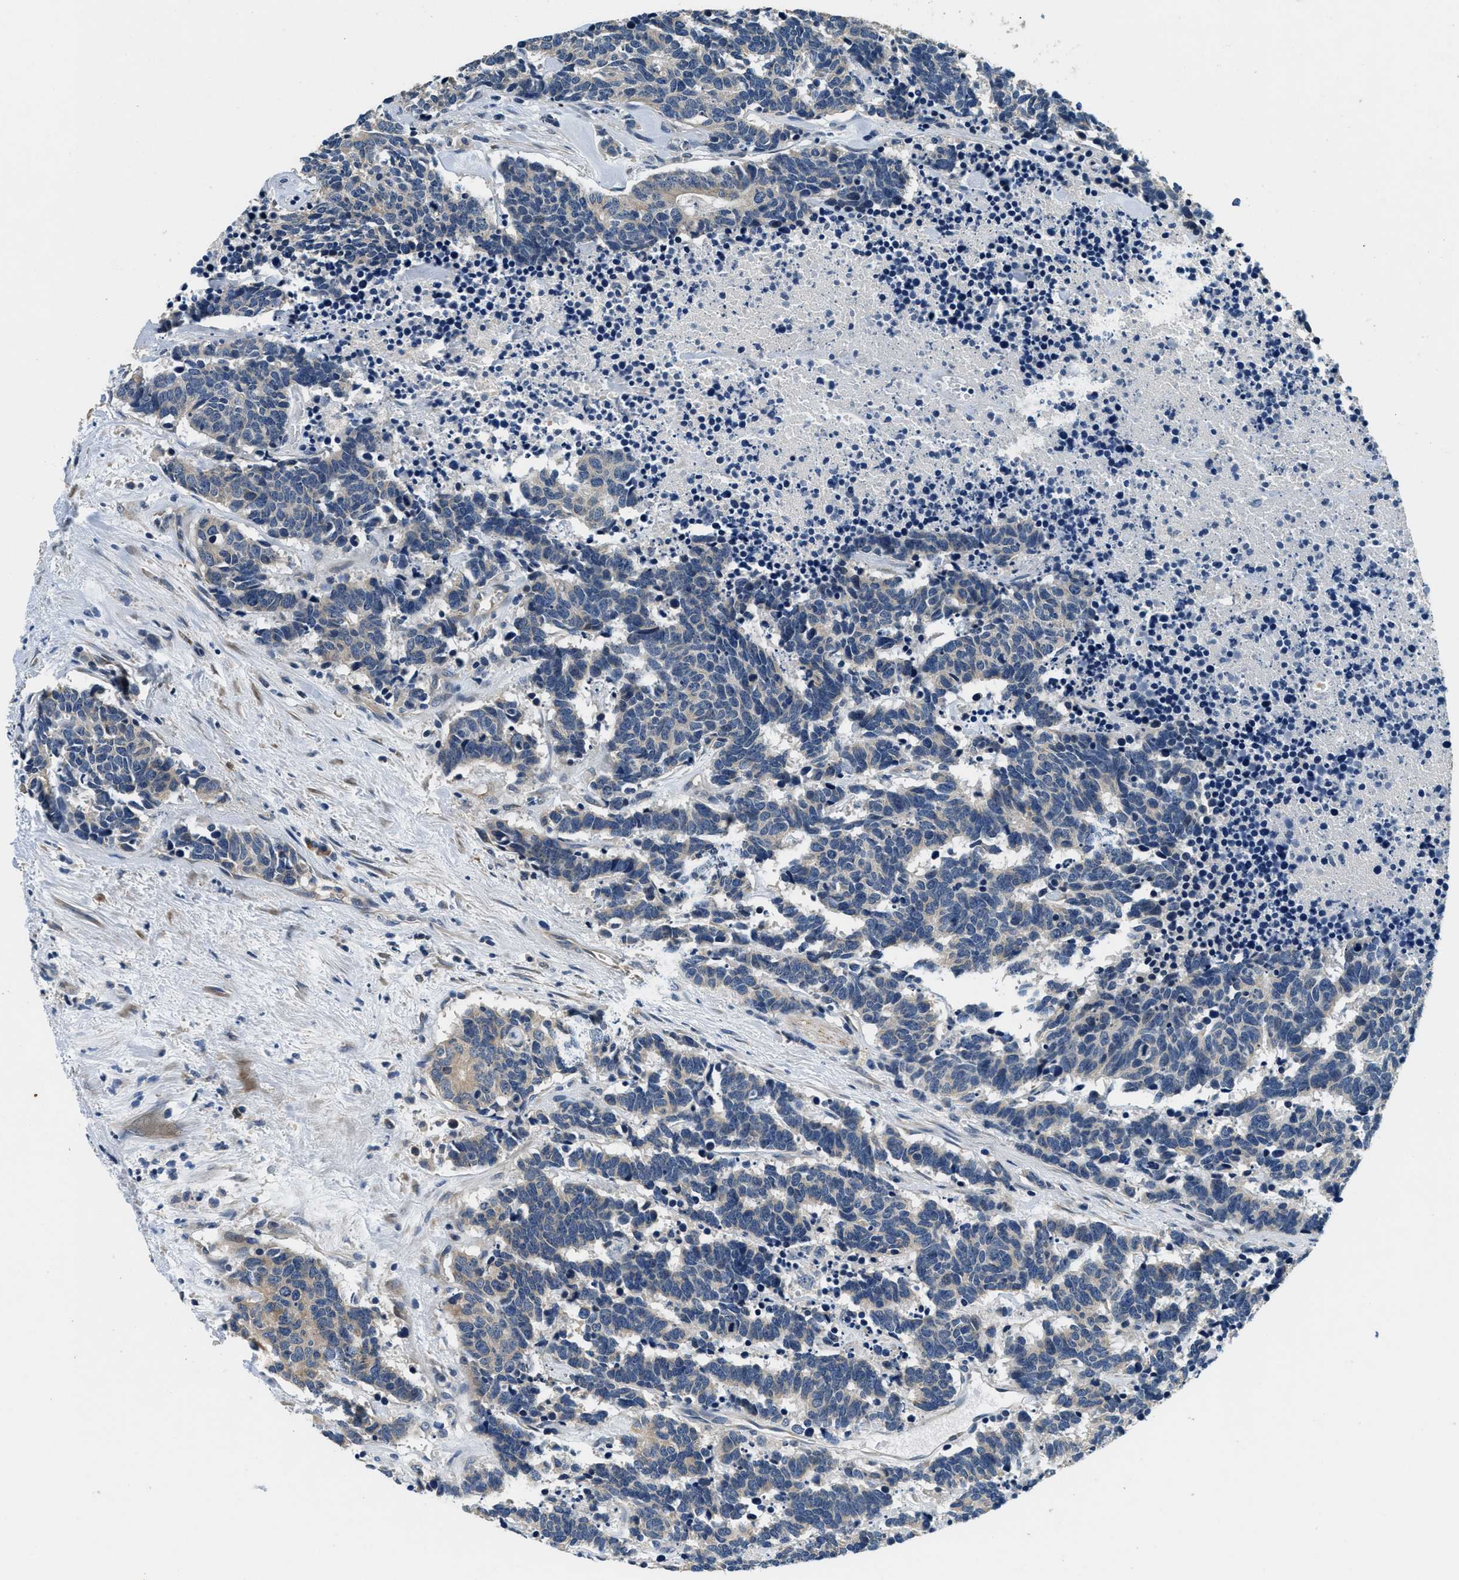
{"staining": {"intensity": "weak", "quantity": "25%-75%", "location": "cytoplasmic/membranous"}, "tissue": "carcinoid", "cell_type": "Tumor cells", "image_type": "cancer", "snomed": [{"axis": "morphology", "description": "Carcinoma, NOS"}, {"axis": "morphology", "description": "Carcinoid, malignant, NOS"}, {"axis": "topography", "description": "Urinary bladder"}], "caption": "Carcinoid tissue reveals weak cytoplasmic/membranous expression in approximately 25%-75% of tumor cells", "gene": "ALDH3A2", "patient": {"sex": "male", "age": 57}}